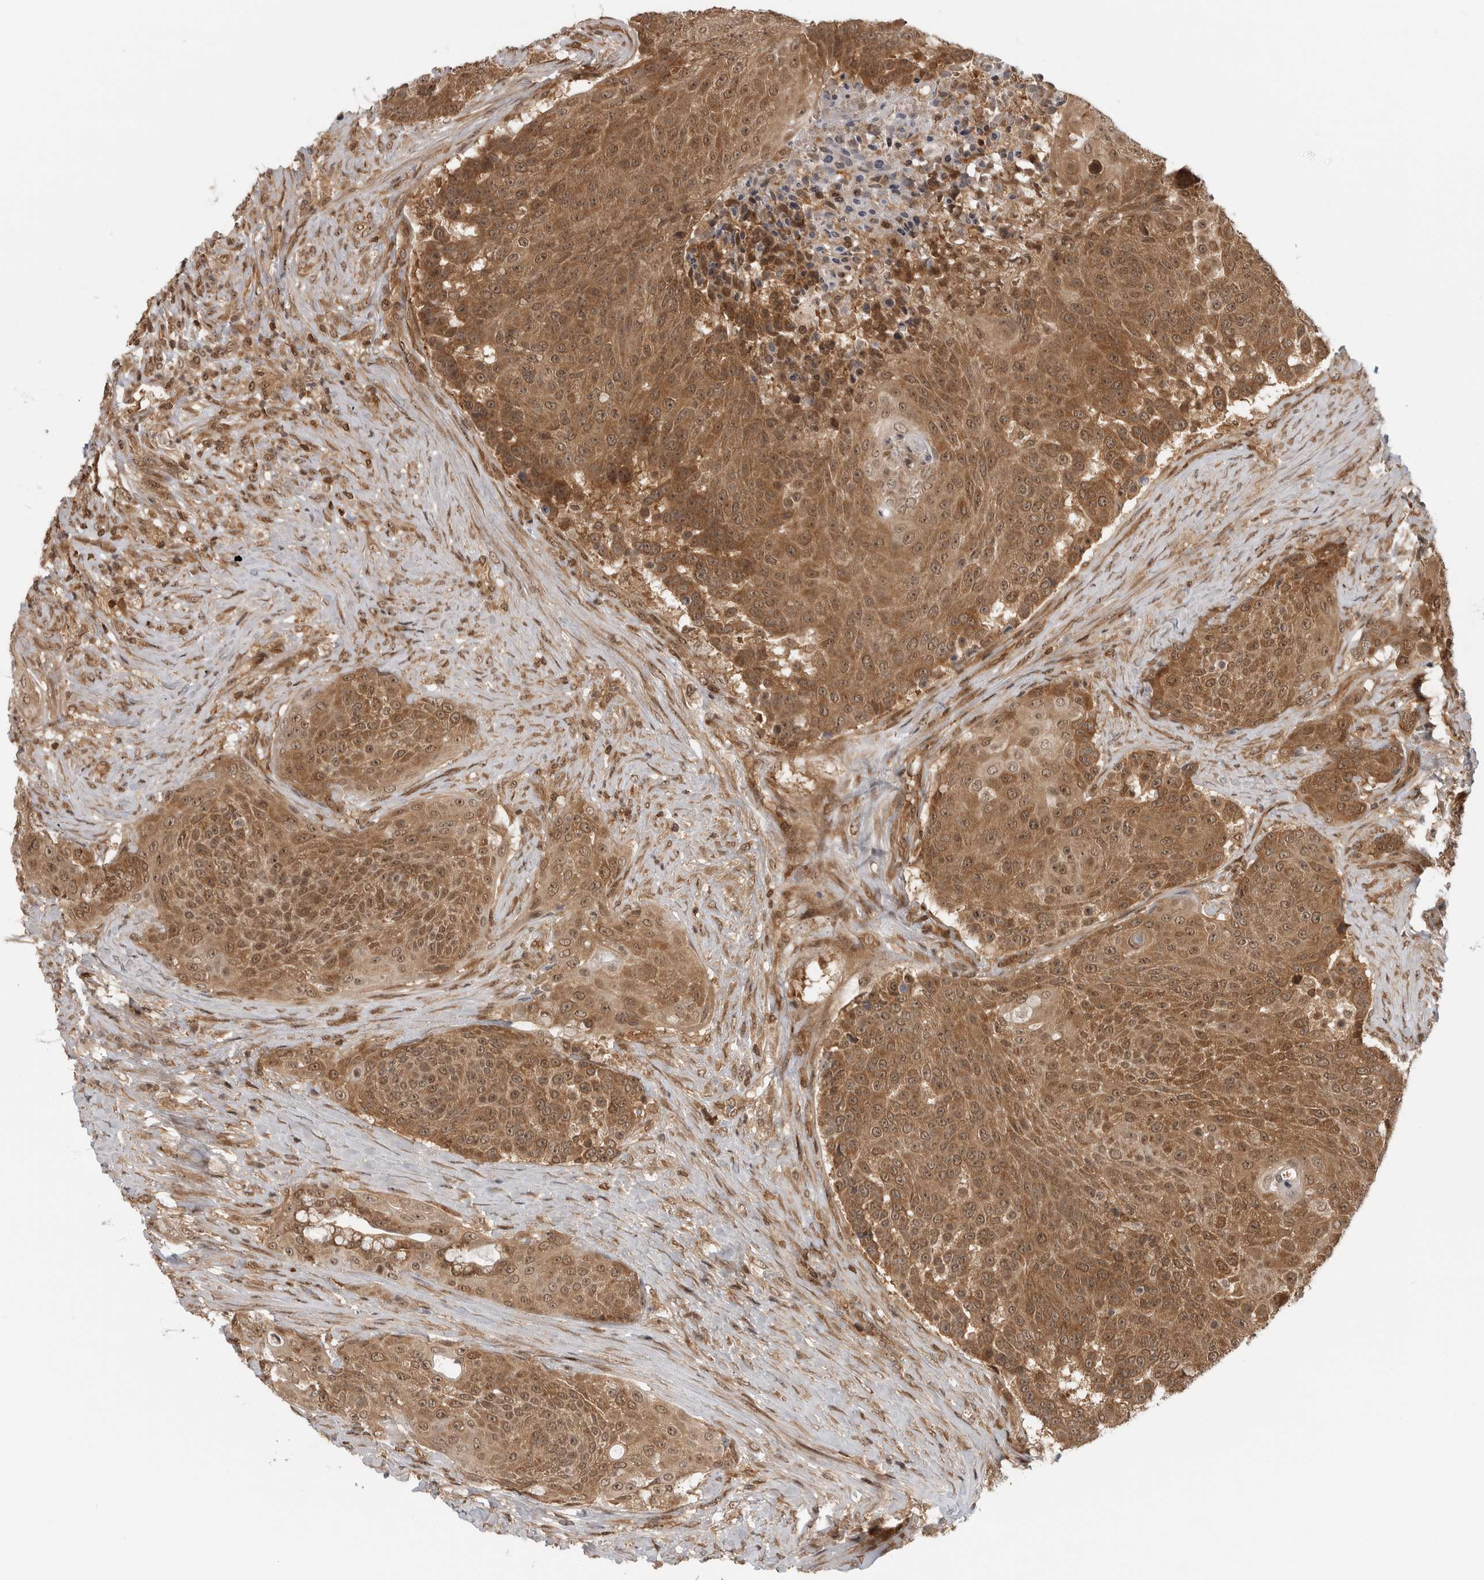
{"staining": {"intensity": "moderate", "quantity": ">75%", "location": "cytoplasmic/membranous,nuclear"}, "tissue": "urothelial cancer", "cell_type": "Tumor cells", "image_type": "cancer", "snomed": [{"axis": "morphology", "description": "Urothelial carcinoma, High grade"}, {"axis": "topography", "description": "Urinary bladder"}], "caption": "Protein positivity by immunohistochemistry (IHC) reveals moderate cytoplasmic/membranous and nuclear positivity in about >75% of tumor cells in urothelial cancer.", "gene": "SZRD1", "patient": {"sex": "female", "age": 63}}